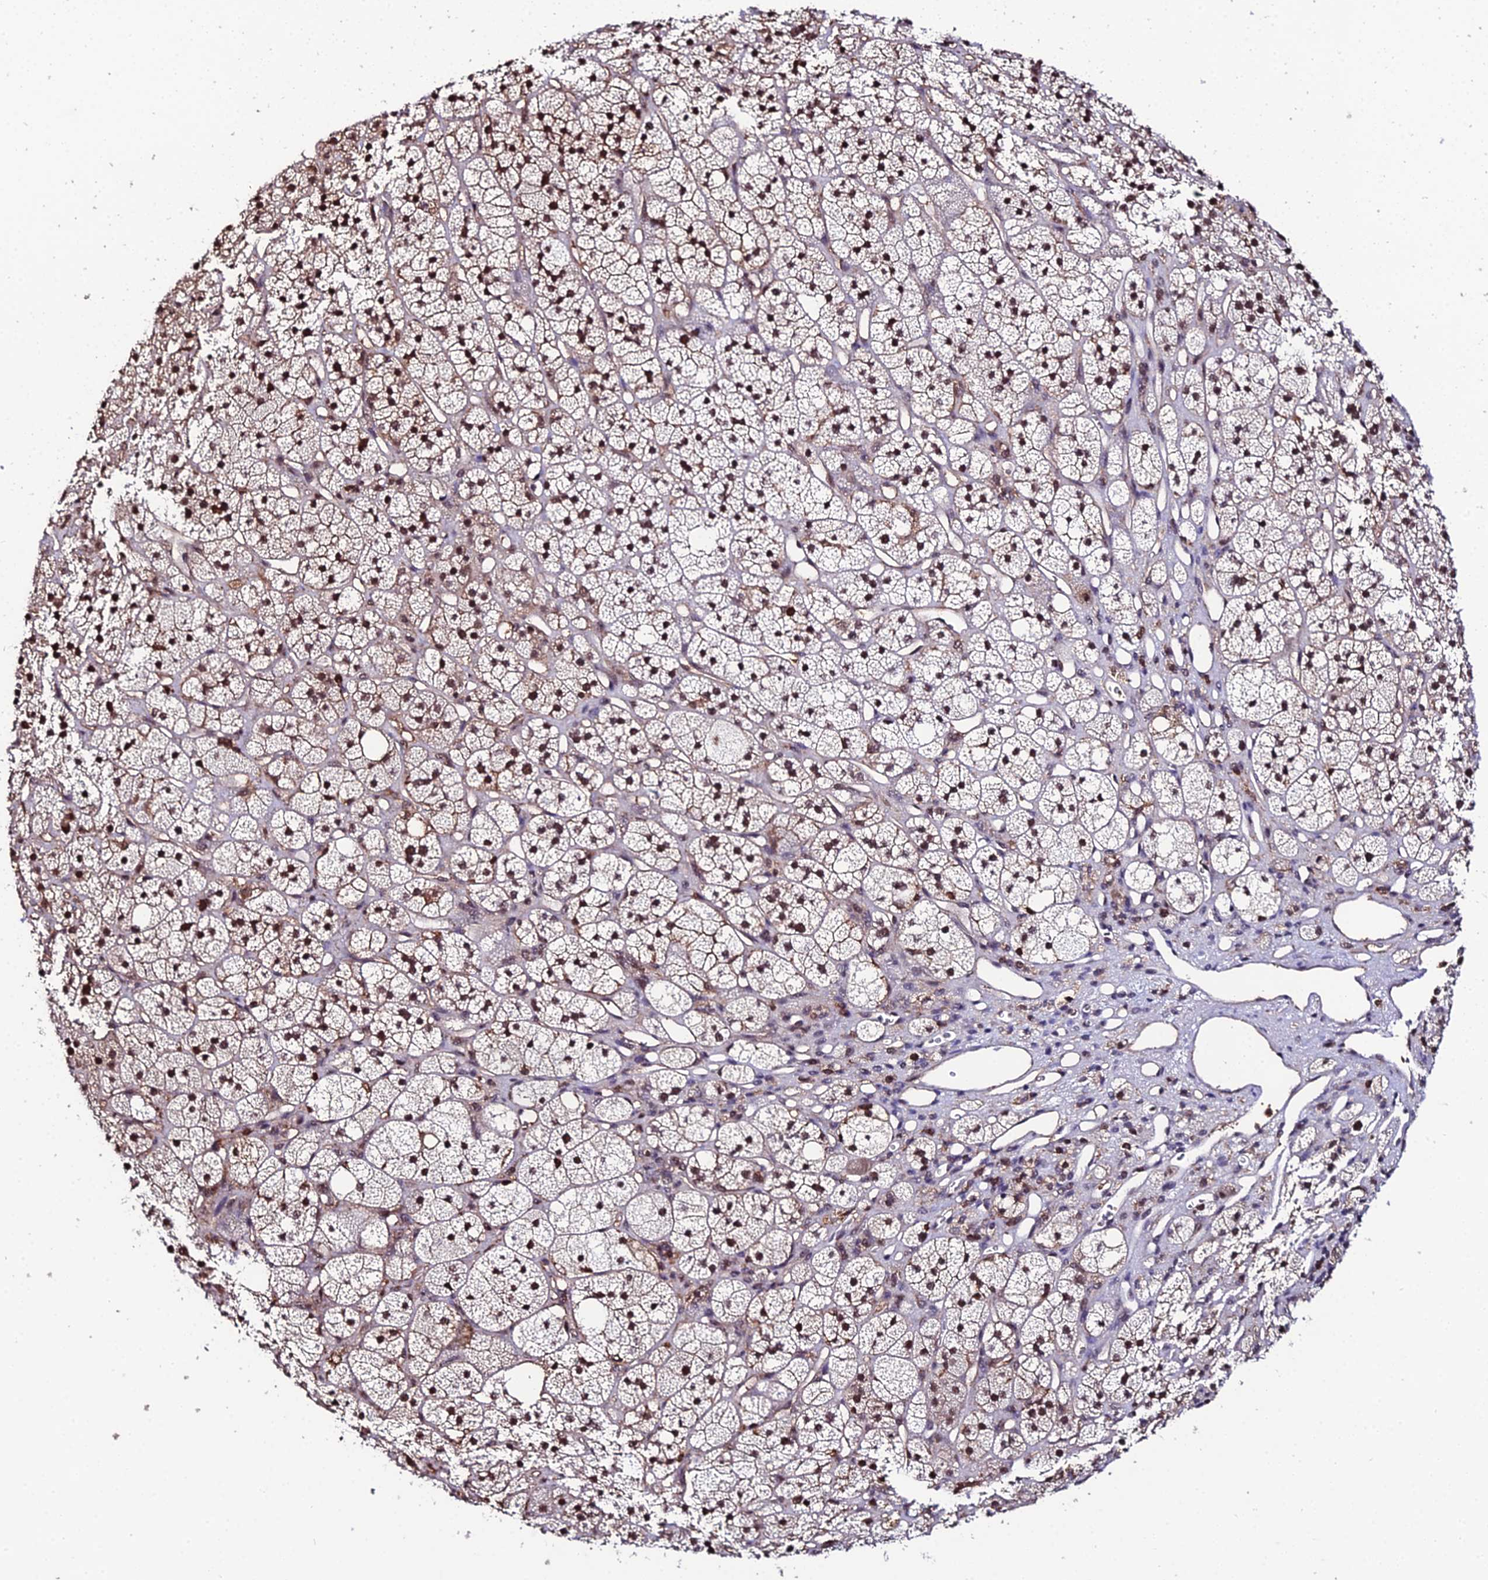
{"staining": {"intensity": "moderate", "quantity": ">75%", "location": "nuclear"}, "tissue": "adrenal gland", "cell_type": "Glandular cells", "image_type": "normal", "snomed": [{"axis": "morphology", "description": "Normal tissue, NOS"}, {"axis": "topography", "description": "Adrenal gland"}], "caption": "Adrenal gland stained with a brown dye reveals moderate nuclear positive expression in about >75% of glandular cells.", "gene": "PPP4C", "patient": {"sex": "male", "age": 61}}